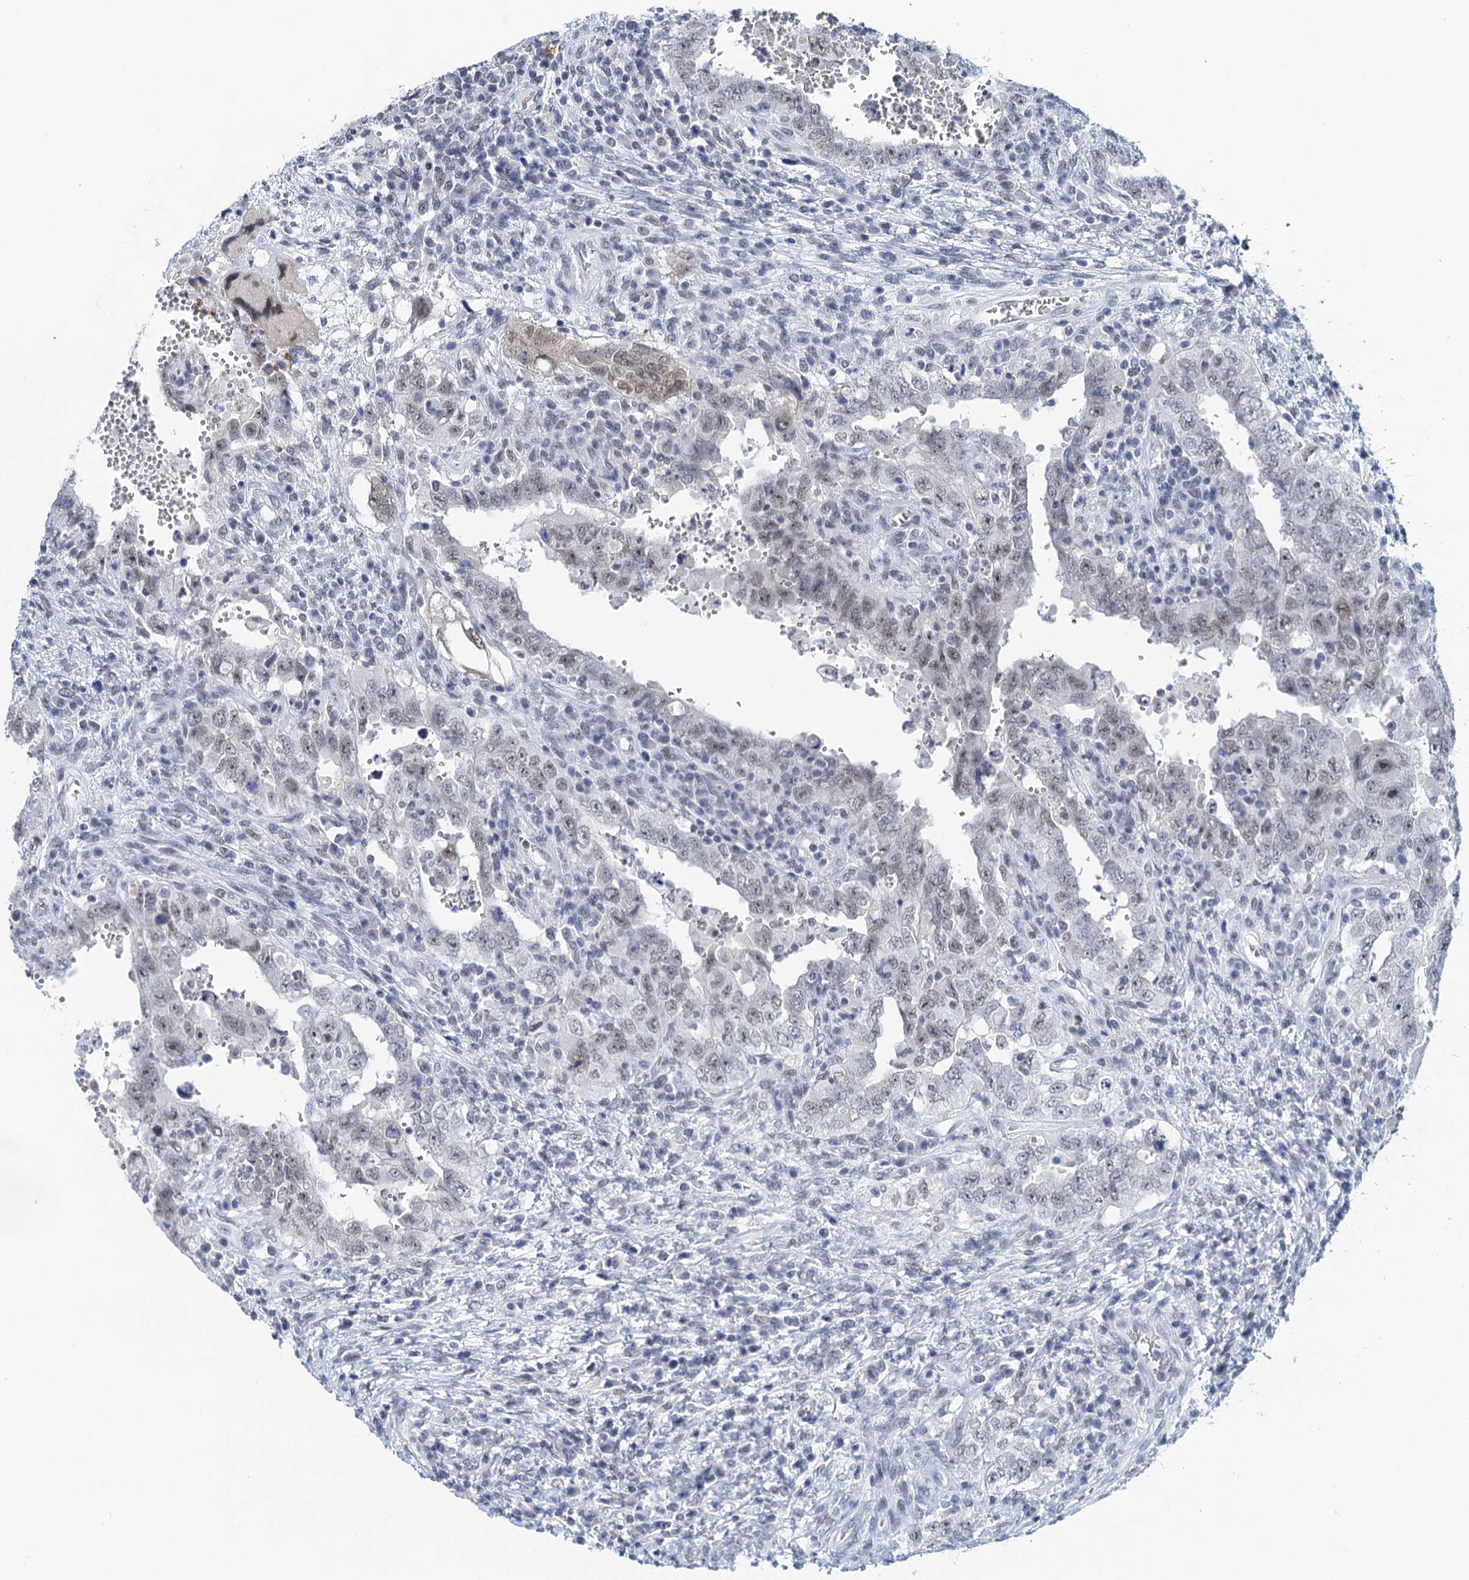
{"staining": {"intensity": "weak", "quantity": "<25%", "location": "nuclear"}, "tissue": "testis cancer", "cell_type": "Tumor cells", "image_type": "cancer", "snomed": [{"axis": "morphology", "description": "Carcinoma, Embryonal, NOS"}, {"axis": "topography", "description": "Testis"}], "caption": "A high-resolution micrograph shows immunohistochemistry staining of testis cancer (embryonal carcinoma), which exhibits no significant positivity in tumor cells.", "gene": "EPS8L1", "patient": {"sex": "male", "age": 26}}